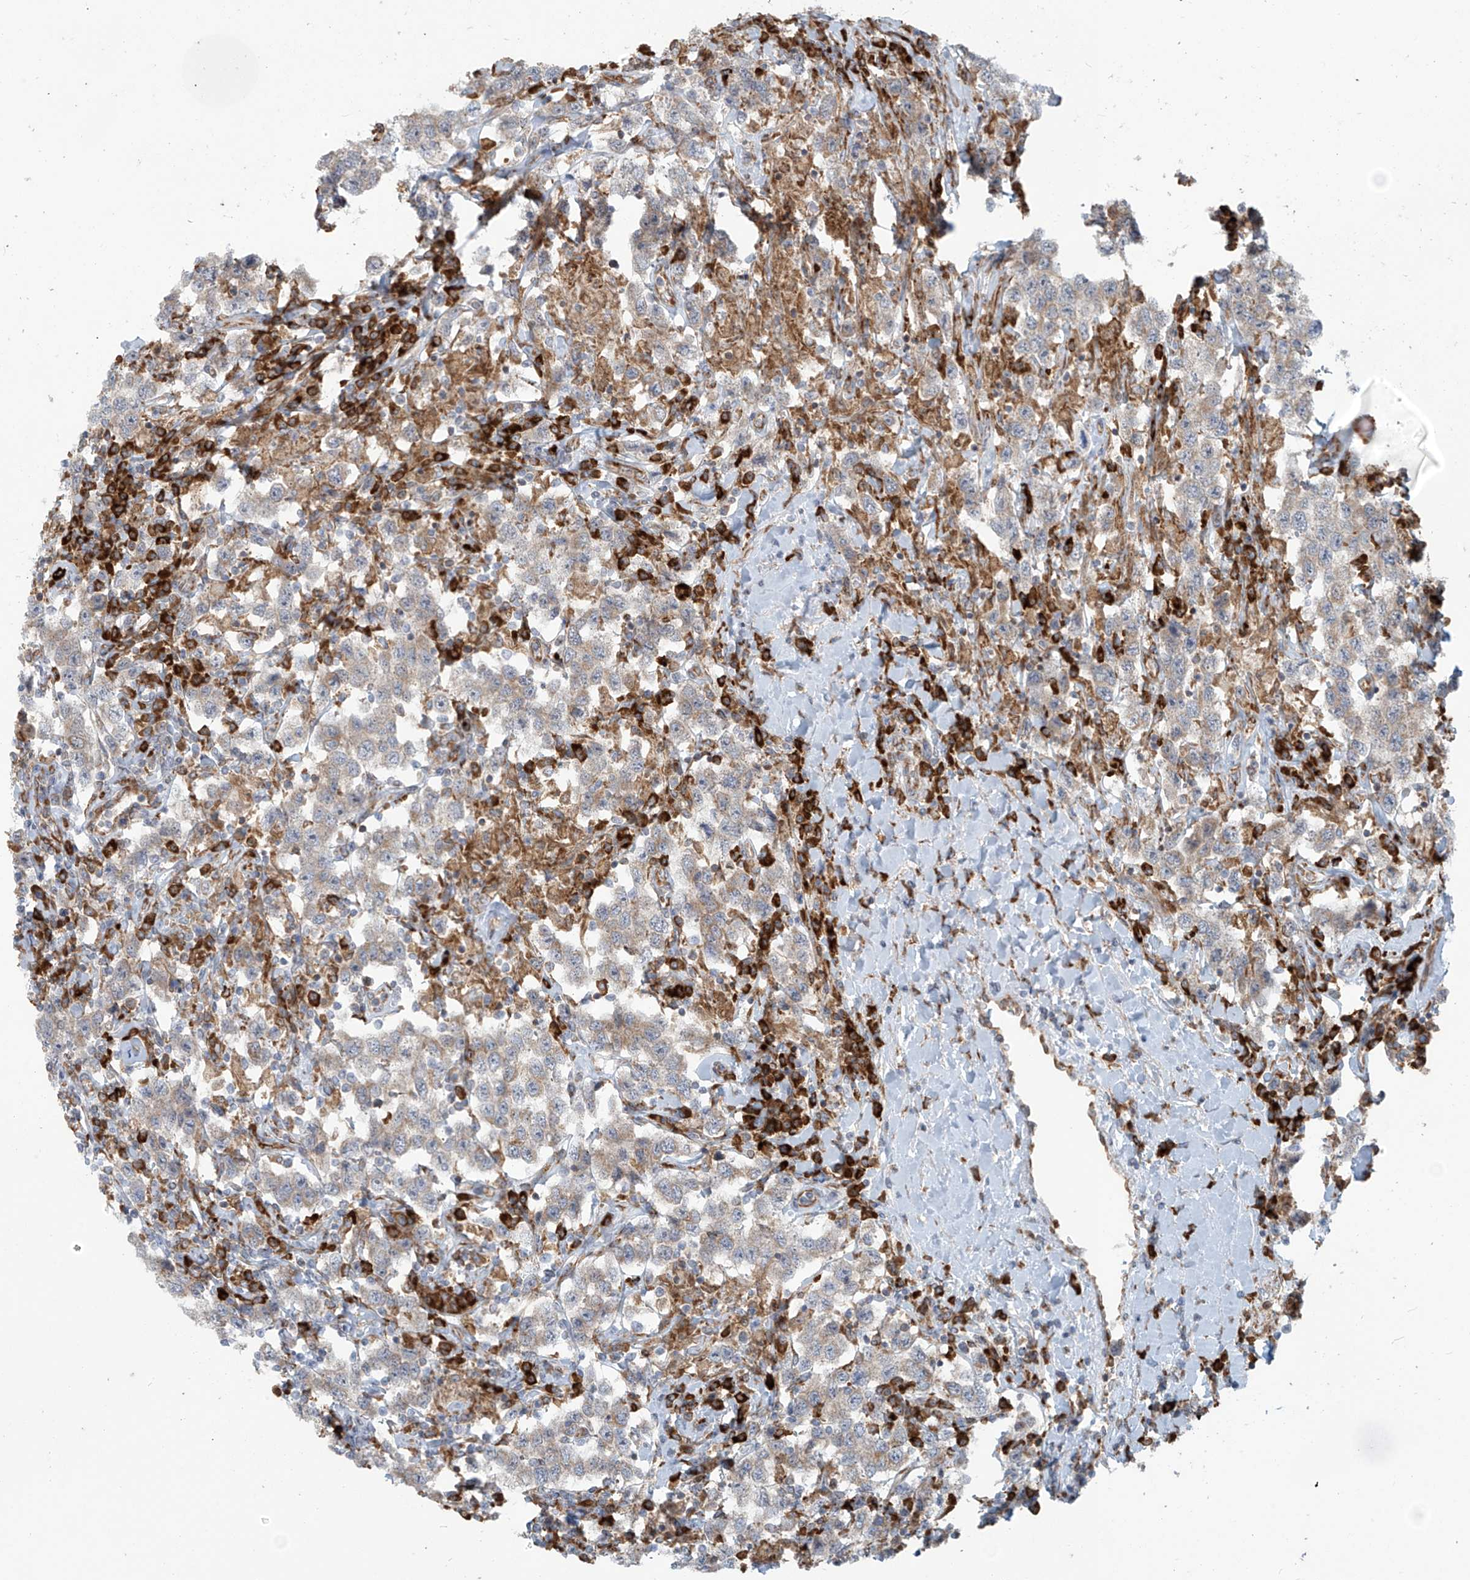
{"staining": {"intensity": "weak", "quantity": "25%-75%", "location": "cytoplasmic/membranous"}, "tissue": "testis cancer", "cell_type": "Tumor cells", "image_type": "cancer", "snomed": [{"axis": "morphology", "description": "Seminoma, NOS"}, {"axis": "topography", "description": "Testis"}], "caption": "DAB immunohistochemical staining of testis seminoma shows weak cytoplasmic/membranous protein positivity in approximately 25%-75% of tumor cells.", "gene": "KATNIP", "patient": {"sex": "male", "age": 41}}